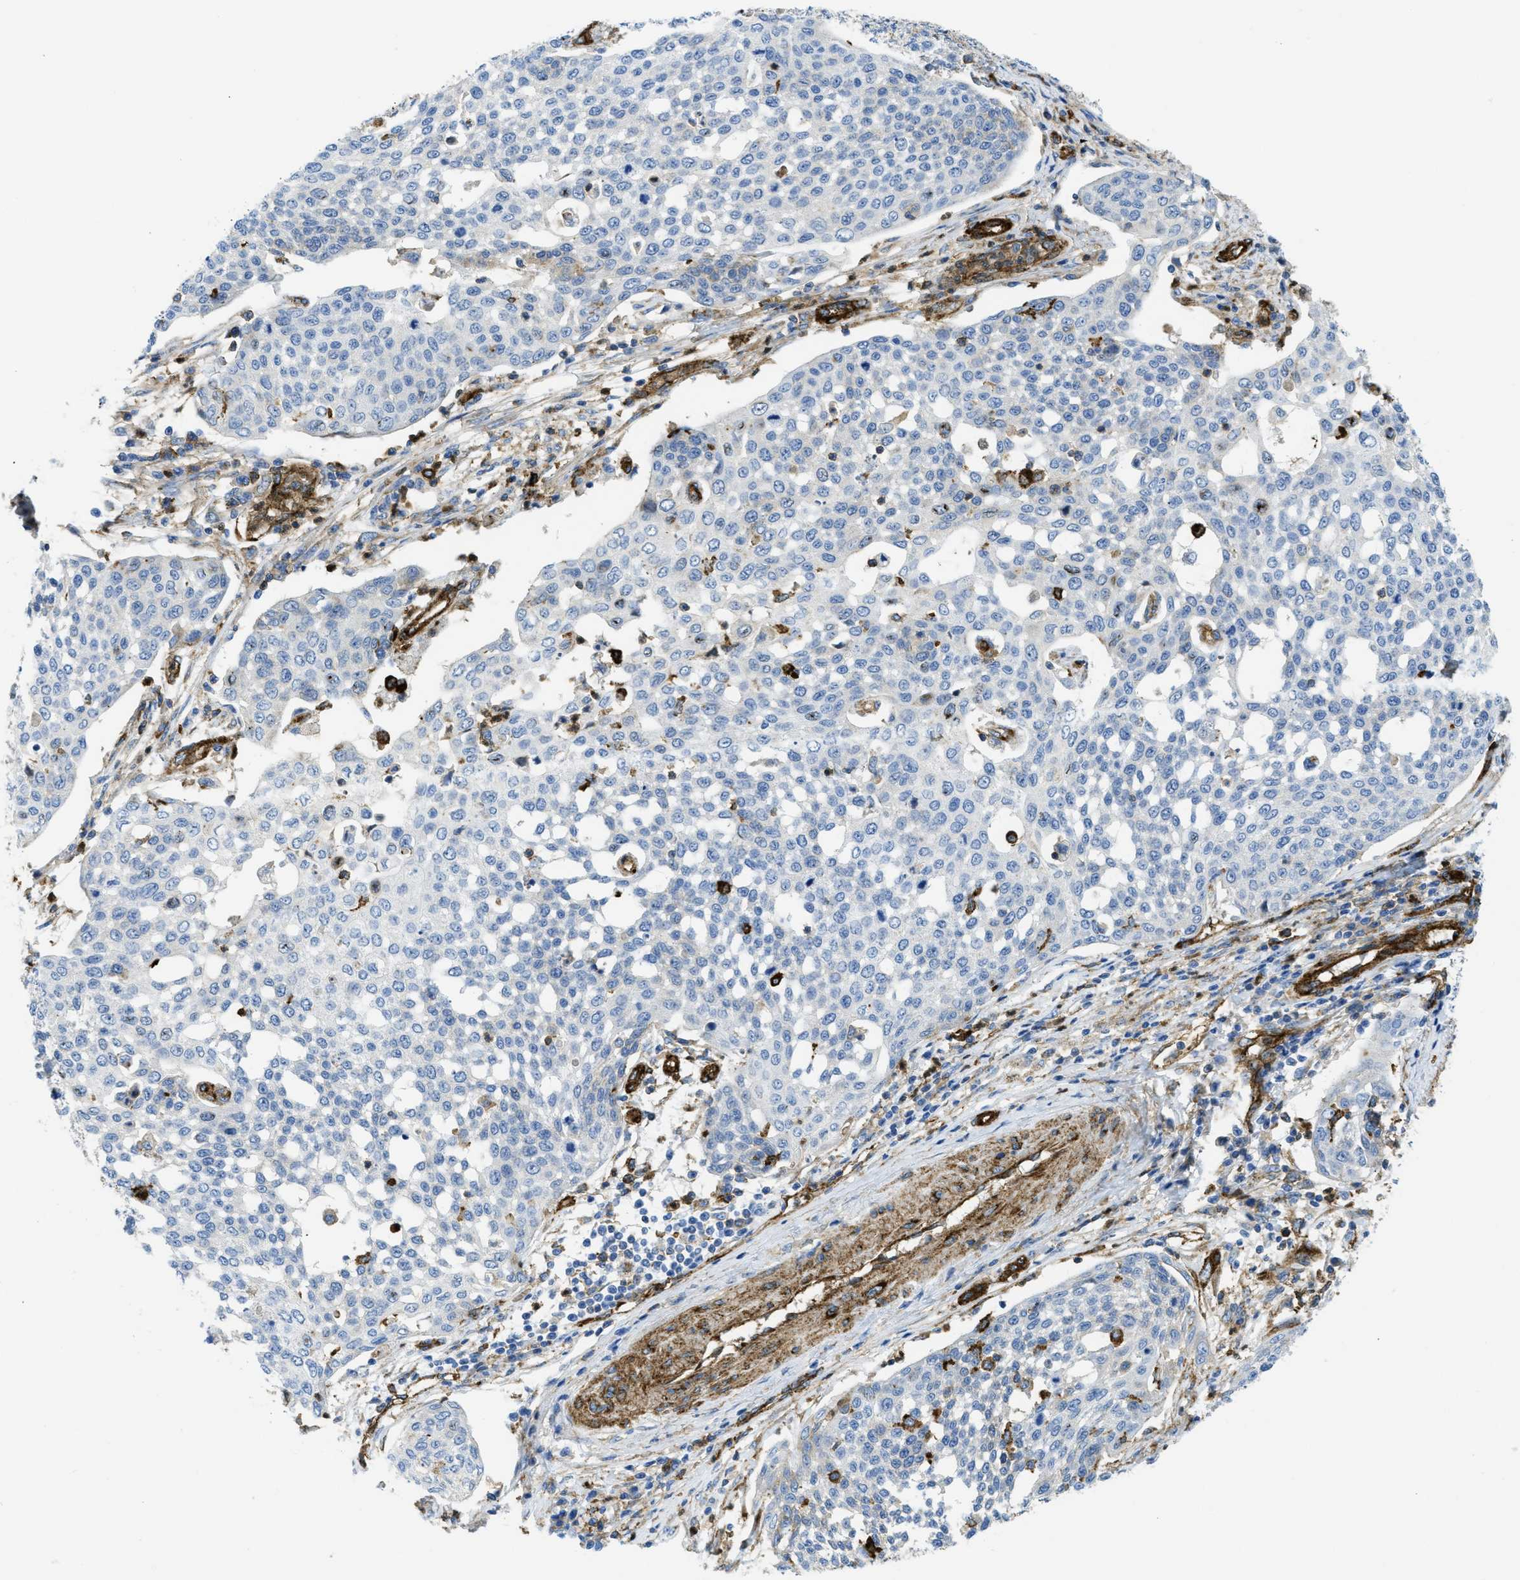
{"staining": {"intensity": "negative", "quantity": "none", "location": "none"}, "tissue": "cervical cancer", "cell_type": "Tumor cells", "image_type": "cancer", "snomed": [{"axis": "morphology", "description": "Squamous cell carcinoma, NOS"}, {"axis": "topography", "description": "Cervix"}], "caption": "Protein analysis of squamous cell carcinoma (cervical) reveals no significant positivity in tumor cells.", "gene": "HIP1", "patient": {"sex": "female", "age": 34}}